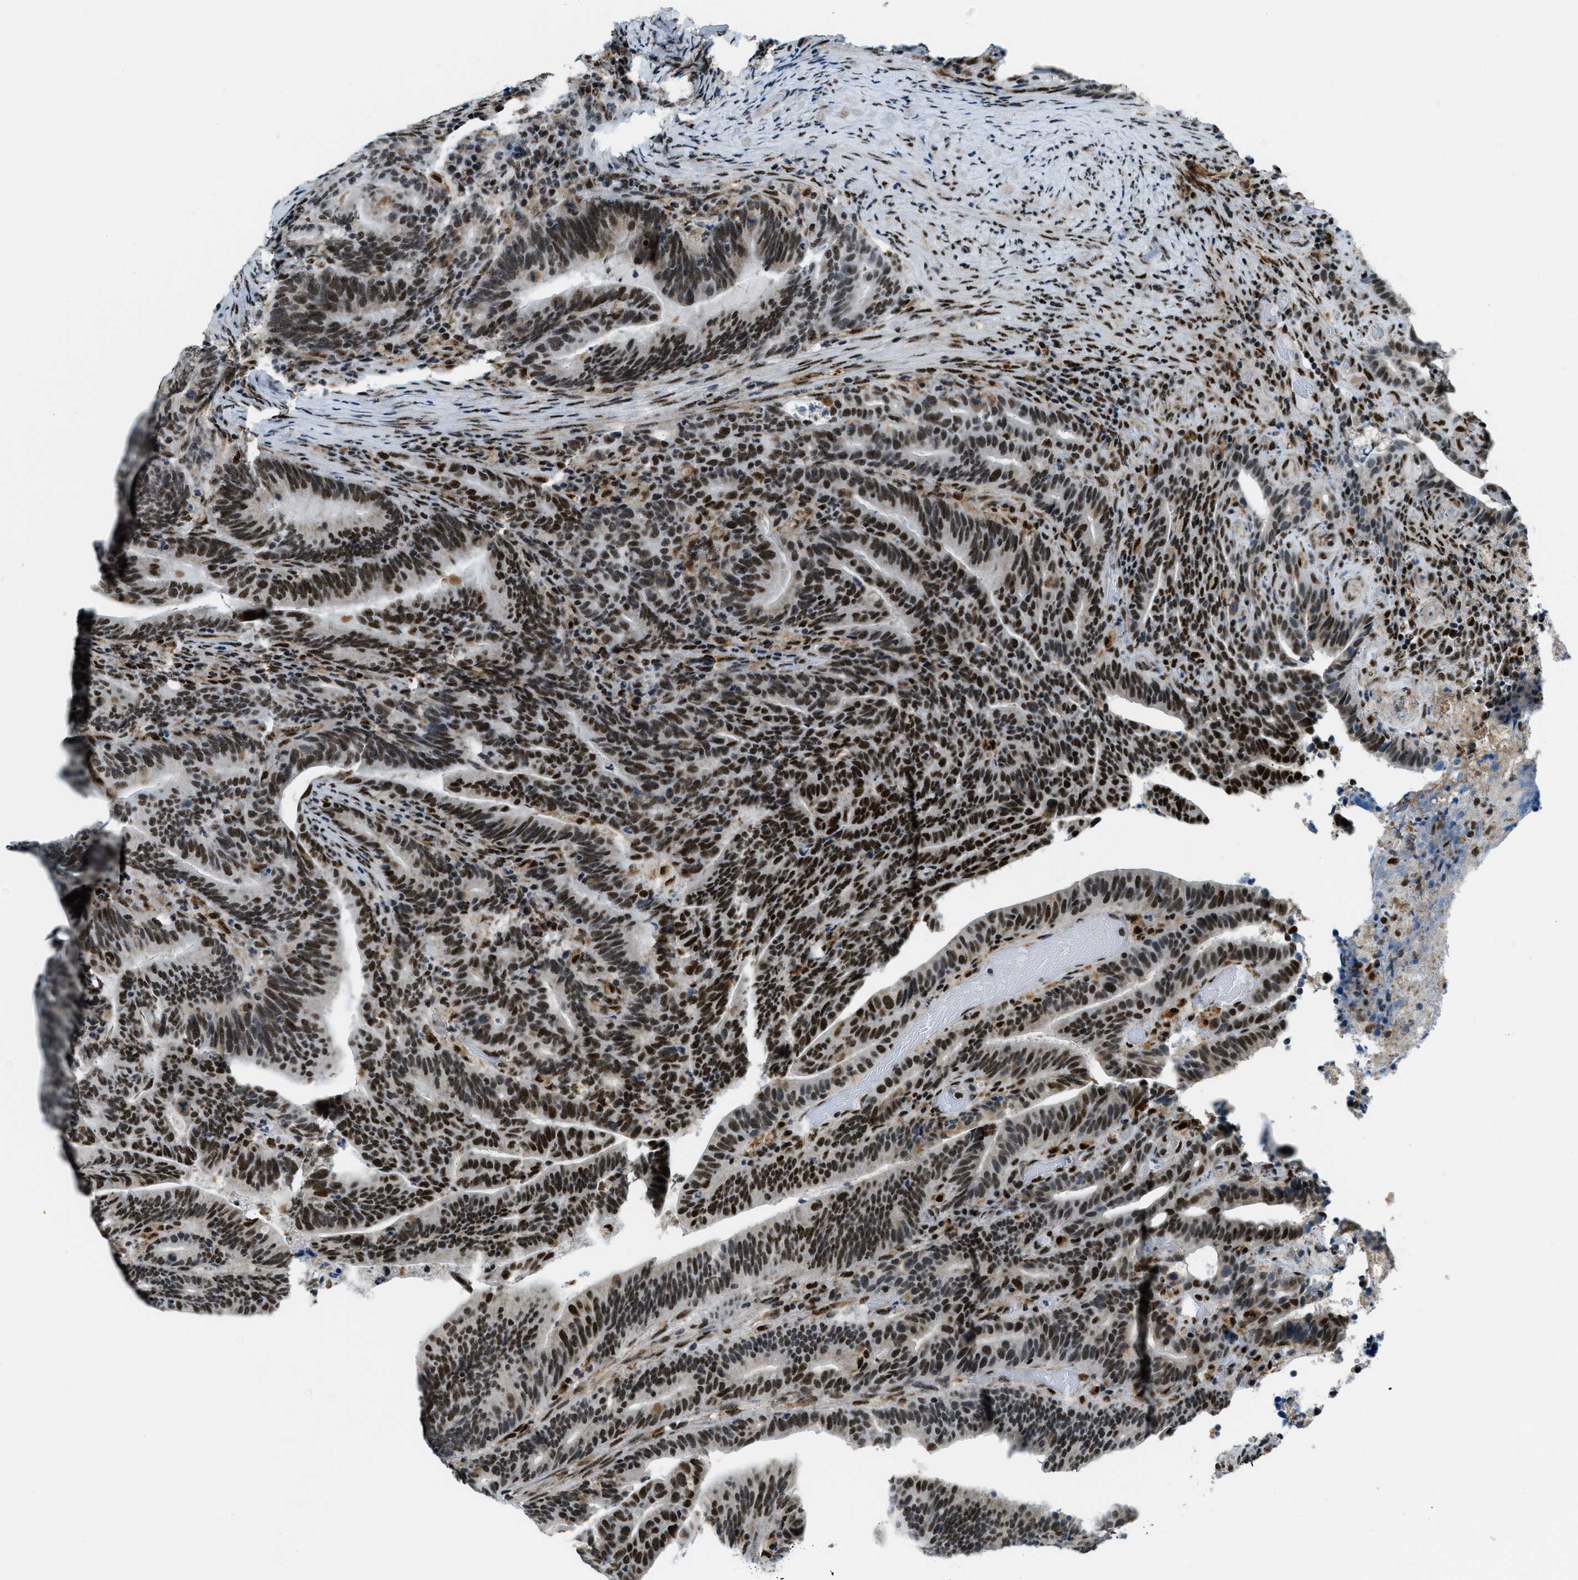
{"staining": {"intensity": "strong", "quantity": ">75%", "location": "cytoplasmic/membranous,nuclear"}, "tissue": "colorectal cancer", "cell_type": "Tumor cells", "image_type": "cancer", "snomed": [{"axis": "morphology", "description": "Adenocarcinoma, NOS"}, {"axis": "topography", "description": "Colon"}], "caption": "IHC staining of colorectal adenocarcinoma, which demonstrates high levels of strong cytoplasmic/membranous and nuclear expression in about >75% of tumor cells indicating strong cytoplasmic/membranous and nuclear protein positivity. The staining was performed using DAB (3,3'-diaminobenzidine) (brown) for protein detection and nuclei were counterstained in hematoxylin (blue).", "gene": "SP100", "patient": {"sex": "female", "age": 66}}